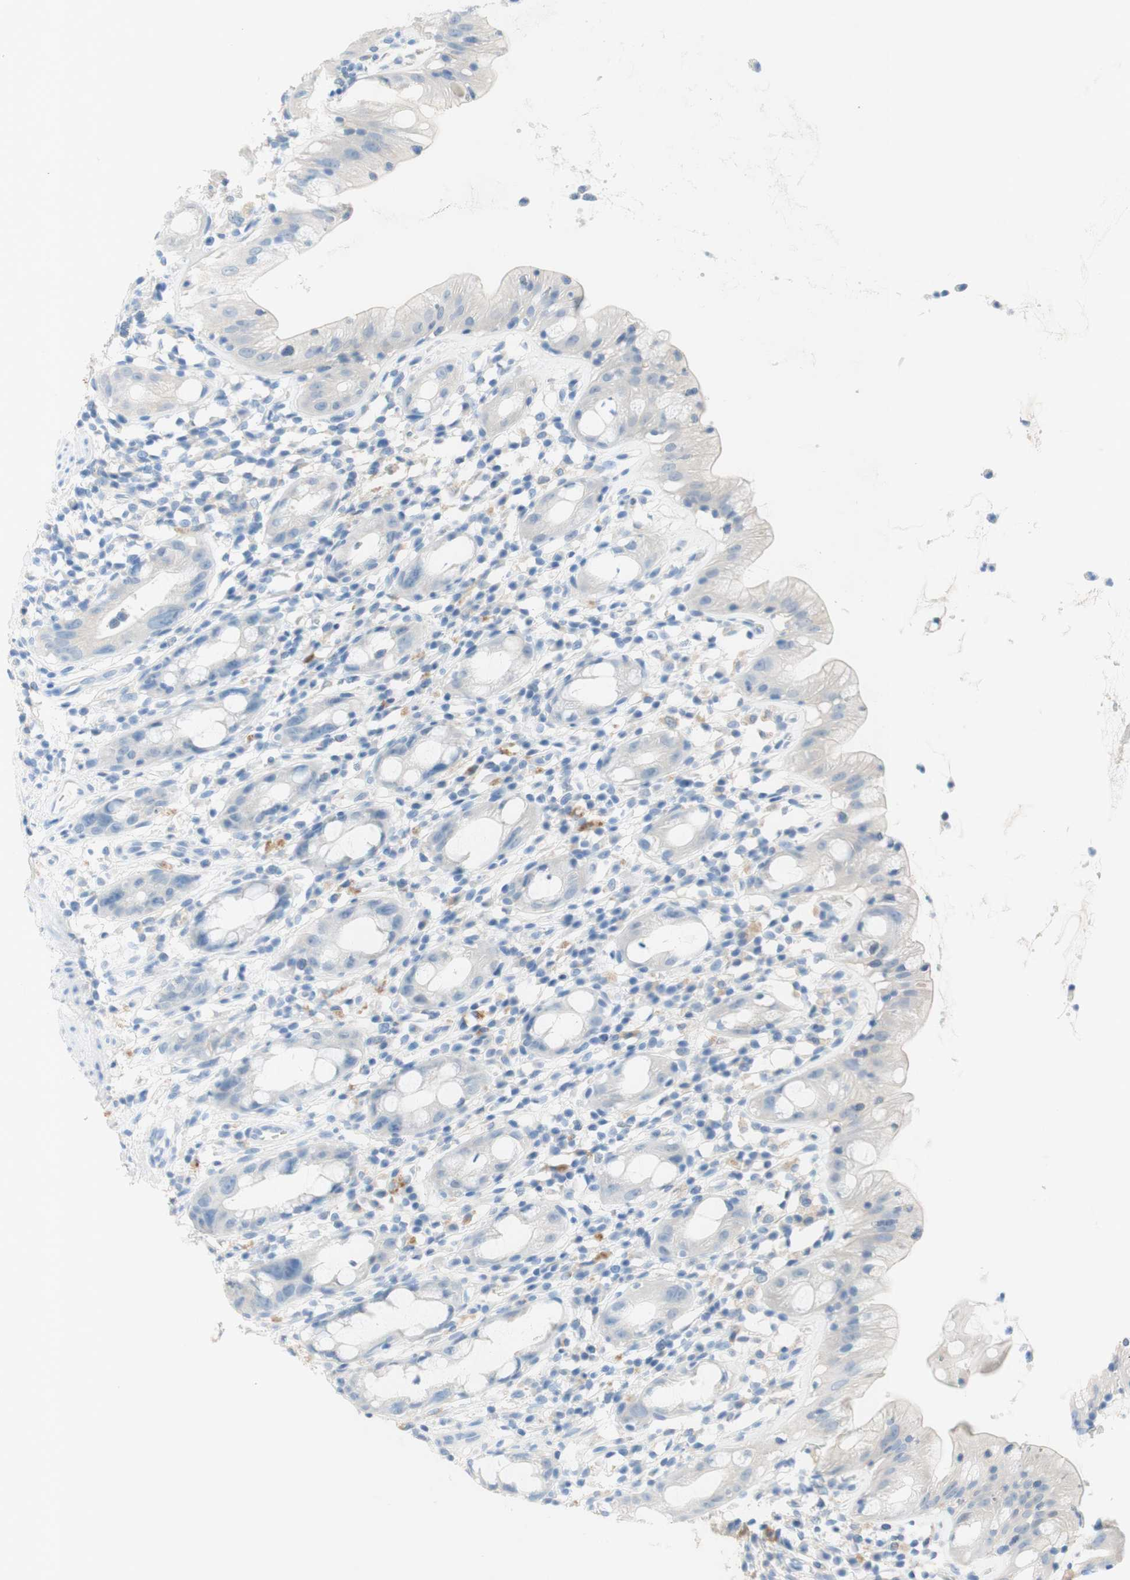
{"staining": {"intensity": "weak", "quantity": "<25%", "location": "cytoplasmic/membranous"}, "tissue": "rectum", "cell_type": "Glandular cells", "image_type": "normal", "snomed": [{"axis": "morphology", "description": "Normal tissue, NOS"}, {"axis": "topography", "description": "Rectum"}], "caption": "This is a histopathology image of immunohistochemistry (IHC) staining of benign rectum, which shows no positivity in glandular cells. The staining is performed using DAB brown chromogen with nuclei counter-stained in using hematoxylin.", "gene": "POLR2J3", "patient": {"sex": "male", "age": 44}}